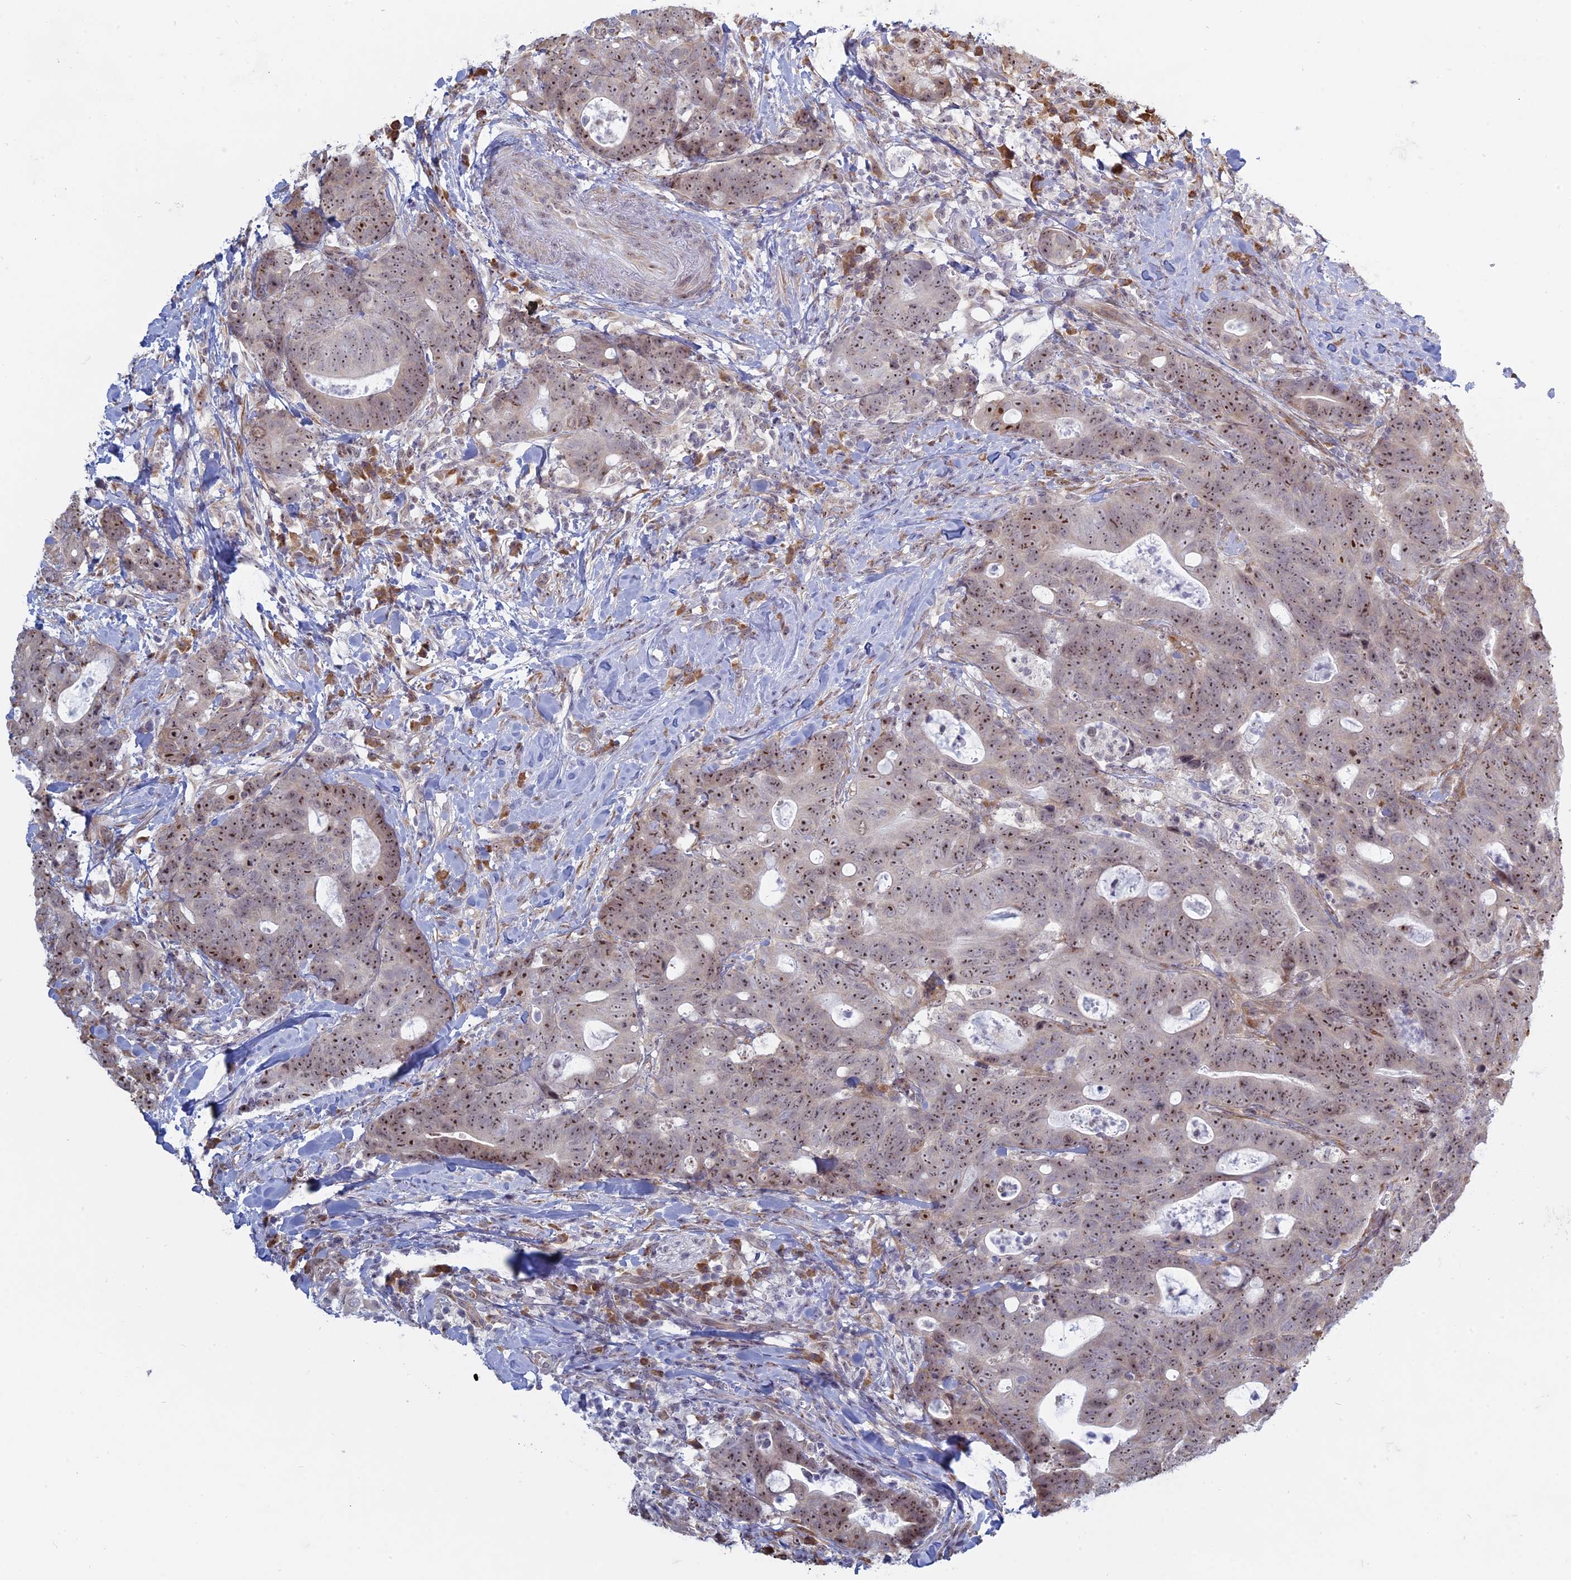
{"staining": {"intensity": "moderate", "quantity": ">75%", "location": "nuclear"}, "tissue": "colorectal cancer", "cell_type": "Tumor cells", "image_type": "cancer", "snomed": [{"axis": "morphology", "description": "Adenocarcinoma, NOS"}, {"axis": "topography", "description": "Colon"}], "caption": "The micrograph shows staining of colorectal cancer, revealing moderate nuclear protein expression (brown color) within tumor cells. (DAB (3,3'-diaminobenzidine) IHC, brown staining for protein, blue staining for nuclei).", "gene": "RPS19BP1", "patient": {"sex": "female", "age": 82}}